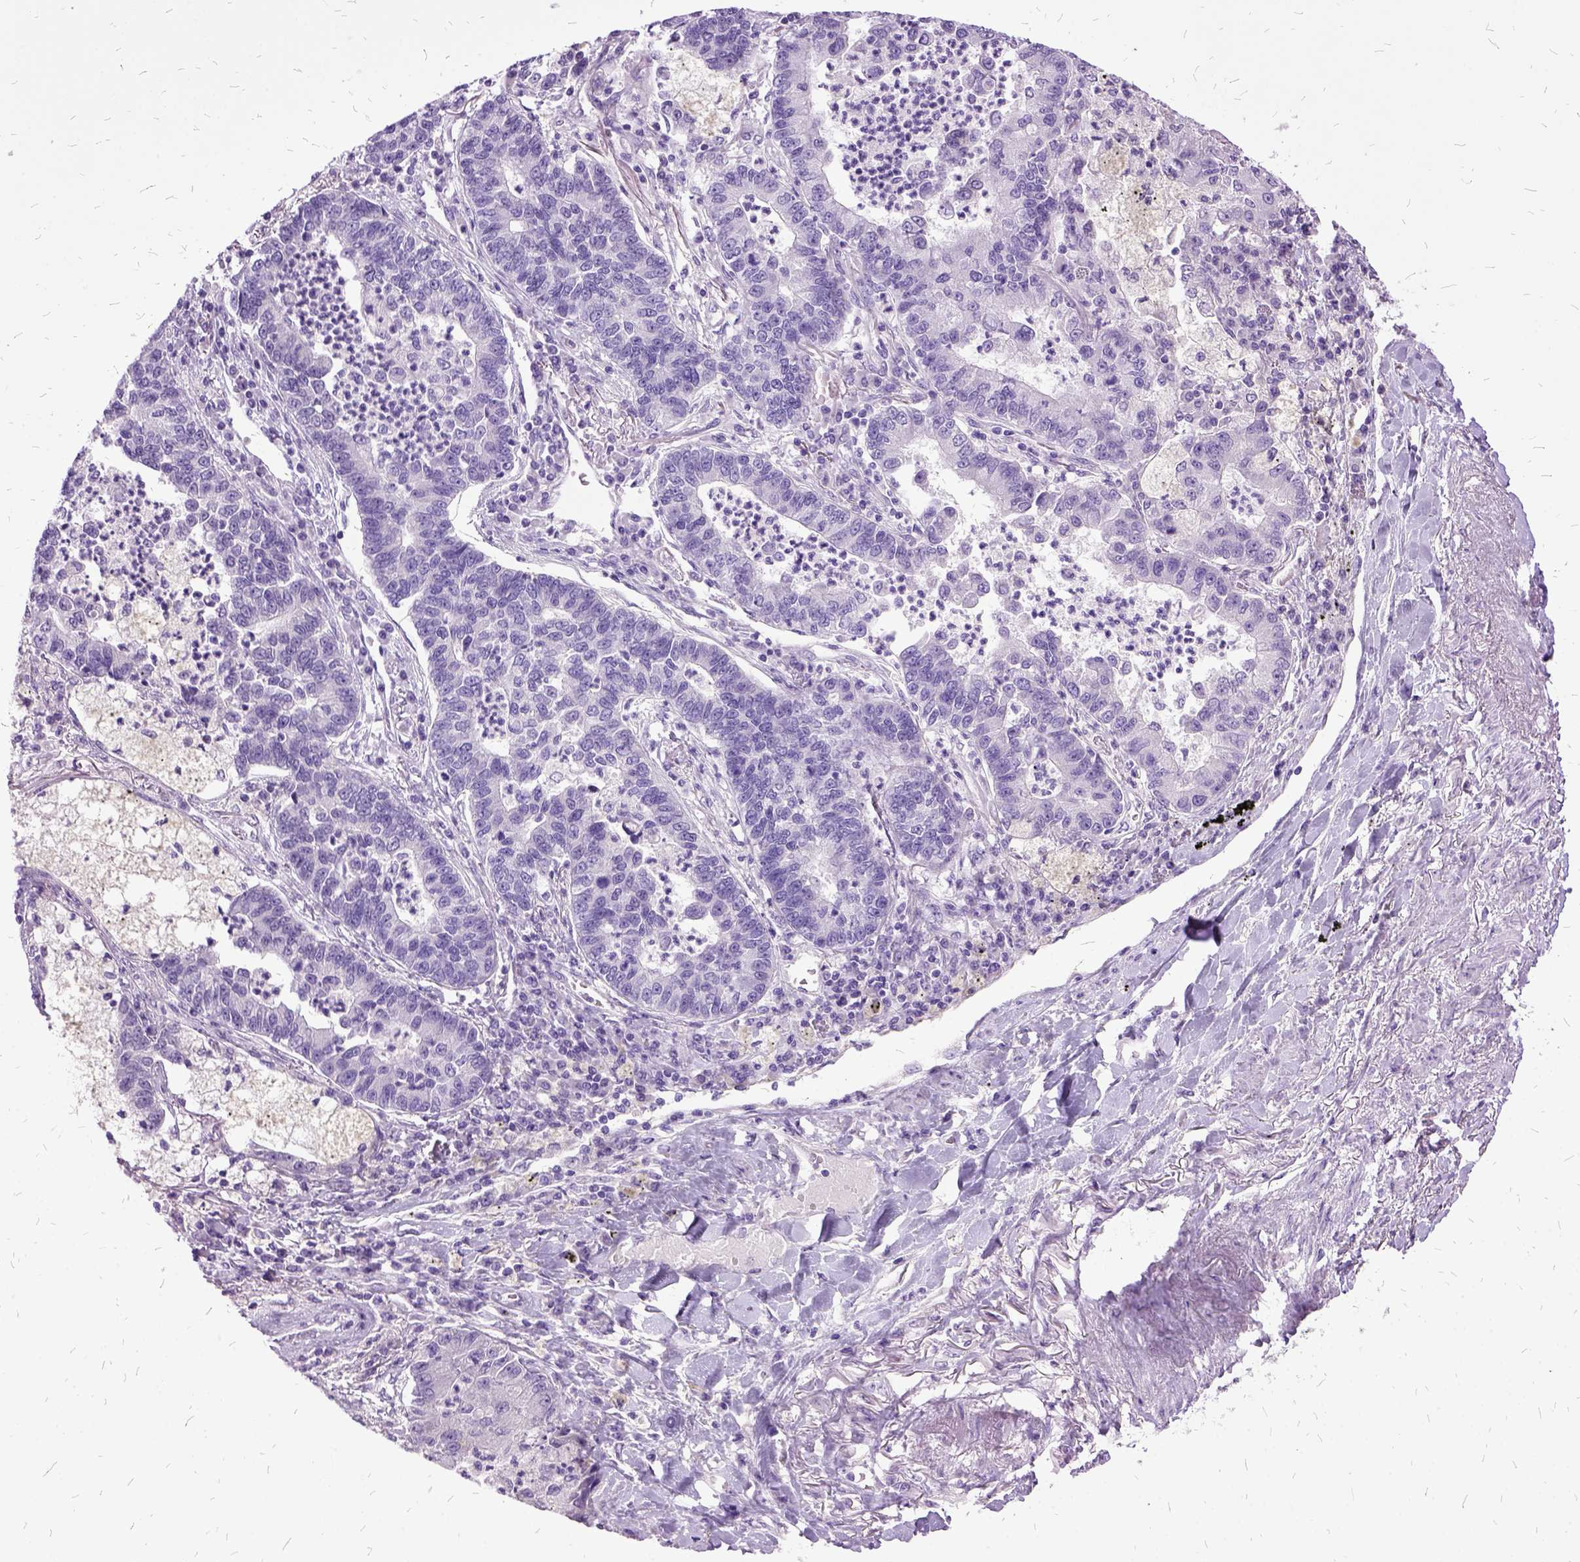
{"staining": {"intensity": "negative", "quantity": "none", "location": "none"}, "tissue": "lung cancer", "cell_type": "Tumor cells", "image_type": "cancer", "snomed": [{"axis": "morphology", "description": "Adenocarcinoma, NOS"}, {"axis": "topography", "description": "Lung"}], "caption": "The histopathology image demonstrates no significant staining in tumor cells of adenocarcinoma (lung).", "gene": "MME", "patient": {"sex": "female", "age": 57}}